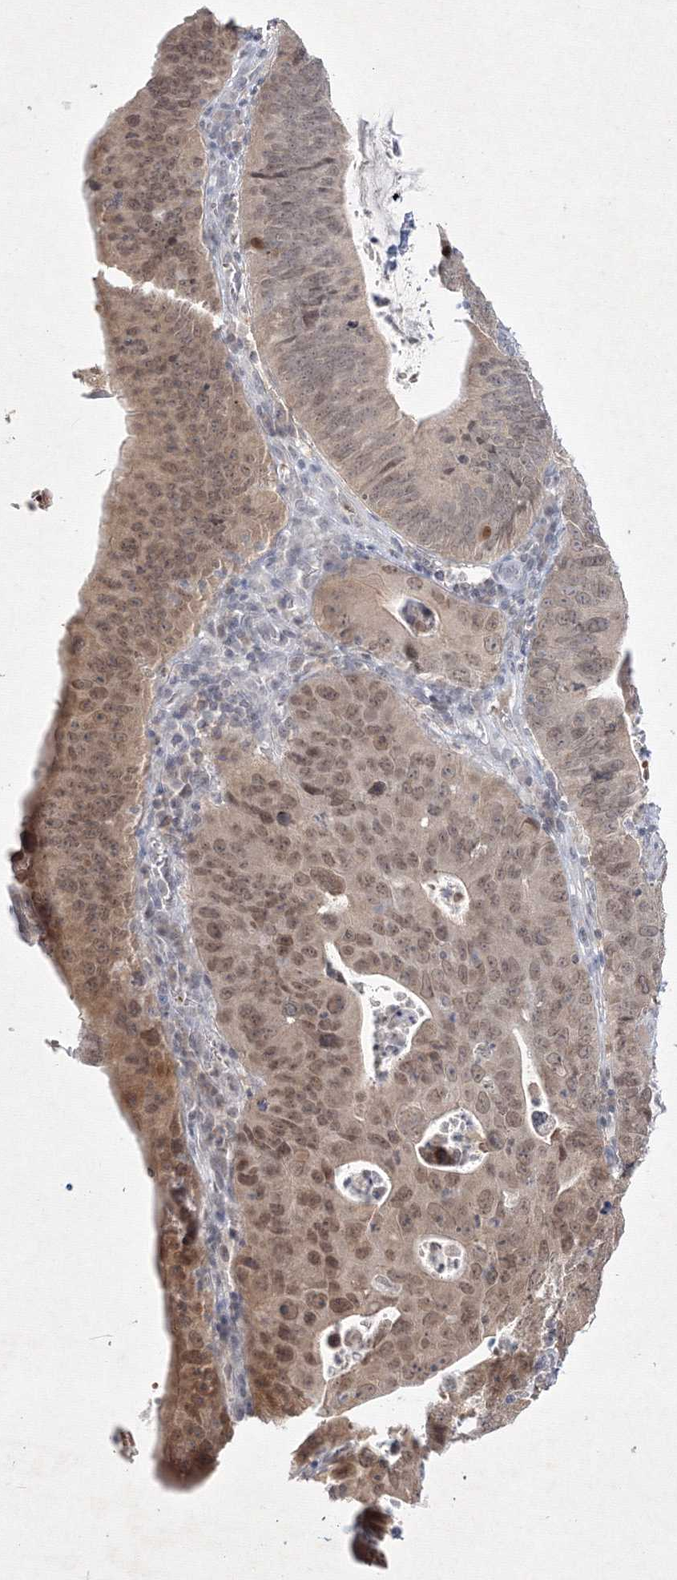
{"staining": {"intensity": "moderate", "quantity": ">75%", "location": "cytoplasmic/membranous,nuclear"}, "tissue": "stomach cancer", "cell_type": "Tumor cells", "image_type": "cancer", "snomed": [{"axis": "morphology", "description": "Adenocarcinoma, NOS"}, {"axis": "topography", "description": "Stomach"}], "caption": "Immunohistochemical staining of stomach adenocarcinoma demonstrates medium levels of moderate cytoplasmic/membranous and nuclear protein expression in approximately >75% of tumor cells.", "gene": "NXPE3", "patient": {"sex": "male", "age": 59}}